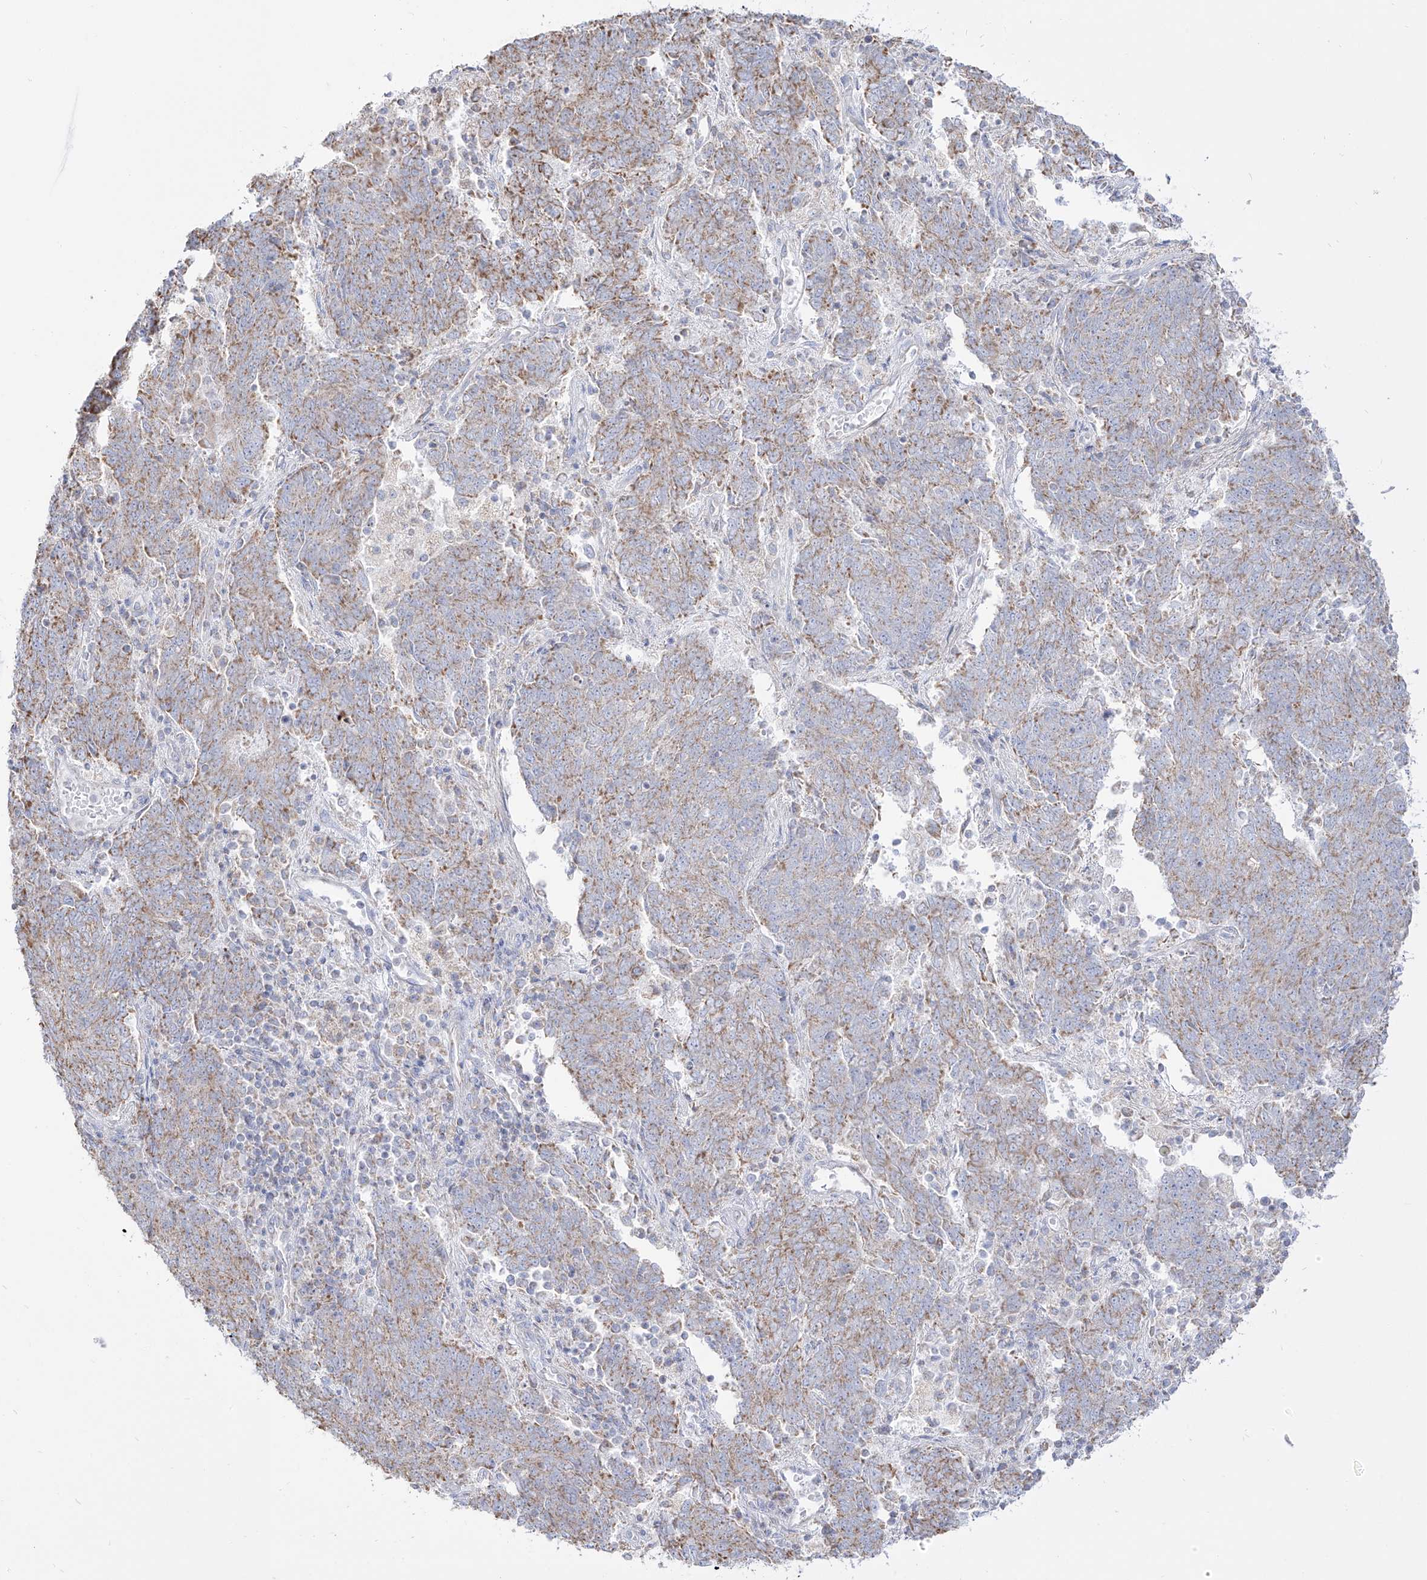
{"staining": {"intensity": "moderate", "quantity": "25%-75%", "location": "cytoplasmic/membranous"}, "tissue": "endometrial cancer", "cell_type": "Tumor cells", "image_type": "cancer", "snomed": [{"axis": "morphology", "description": "Adenocarcinoma, NOS"}, {"axis": "topography", "description": "Endometrium"}], "caption": "The immunohistochemical stain highlights moderate cytoplasmic/membranous positivity in tumor cells of endometrial adenocarcinoma tissue. (DAB IHC, brown staining for protein, blue staining for nuclei).", "gene": "RCHY1", "patient": {"sex": "female", "age": 80}}